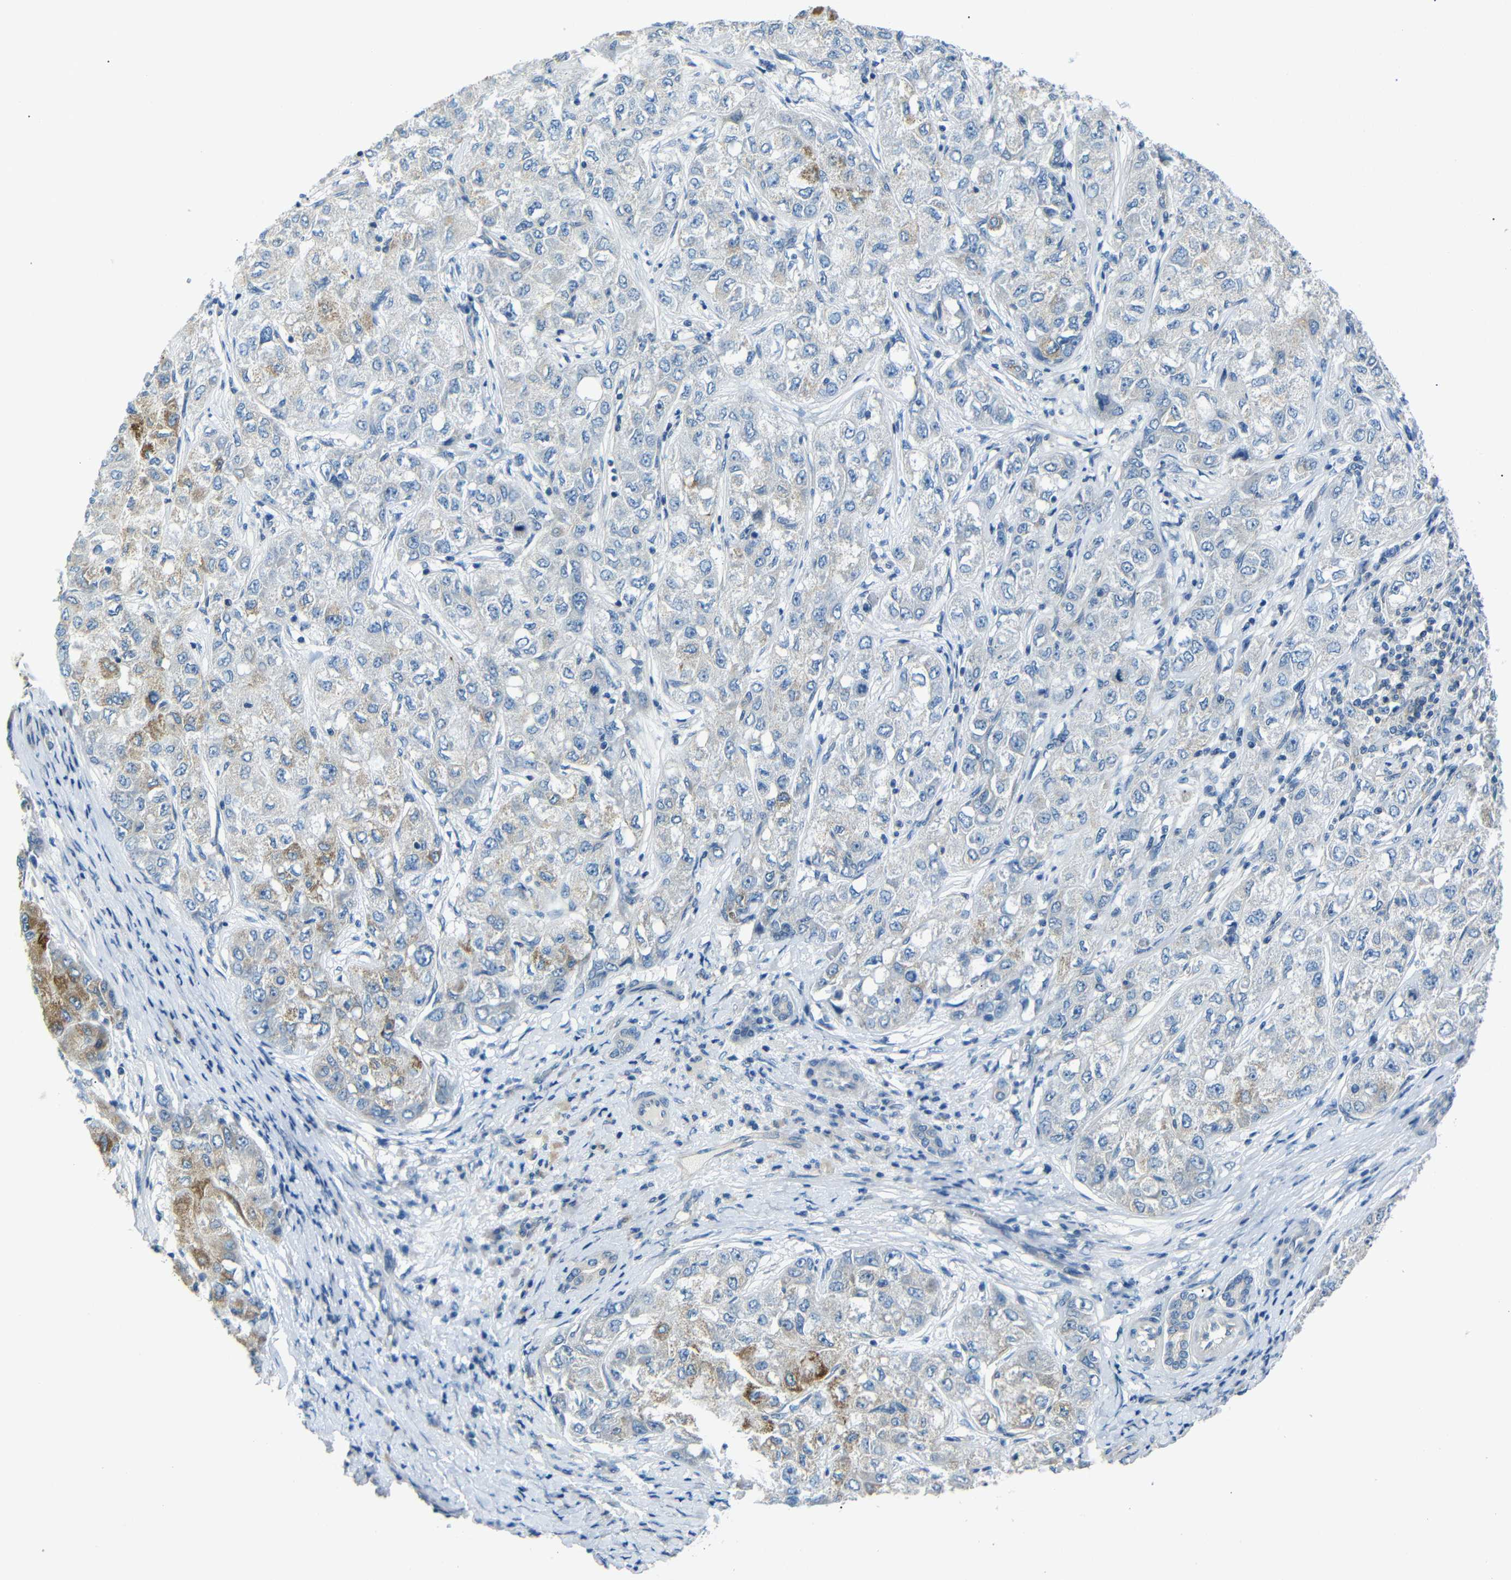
{"staining": {"intensity": "moderate", "quantity": ">75%", "location": "cytoplasmic/membranous"}, "tissue": "liver cancer", "cell_type": "Tumor cells", "image_type": "cancer", "snomed": [{"axis": "morphology", "description": "Carcinoma, Hepatocellular, NOS"}, {"axis": "topography", "description": "Liver"}], "caption": "This micrograph shows IHC staining of liver hepatocellular carcinoma, with medium moderate cytoplasmic/membranous expression in approximately >75% of tumor cells.", "gene": "DCP1A", "patient": {"sex": "male", "age": 80}}